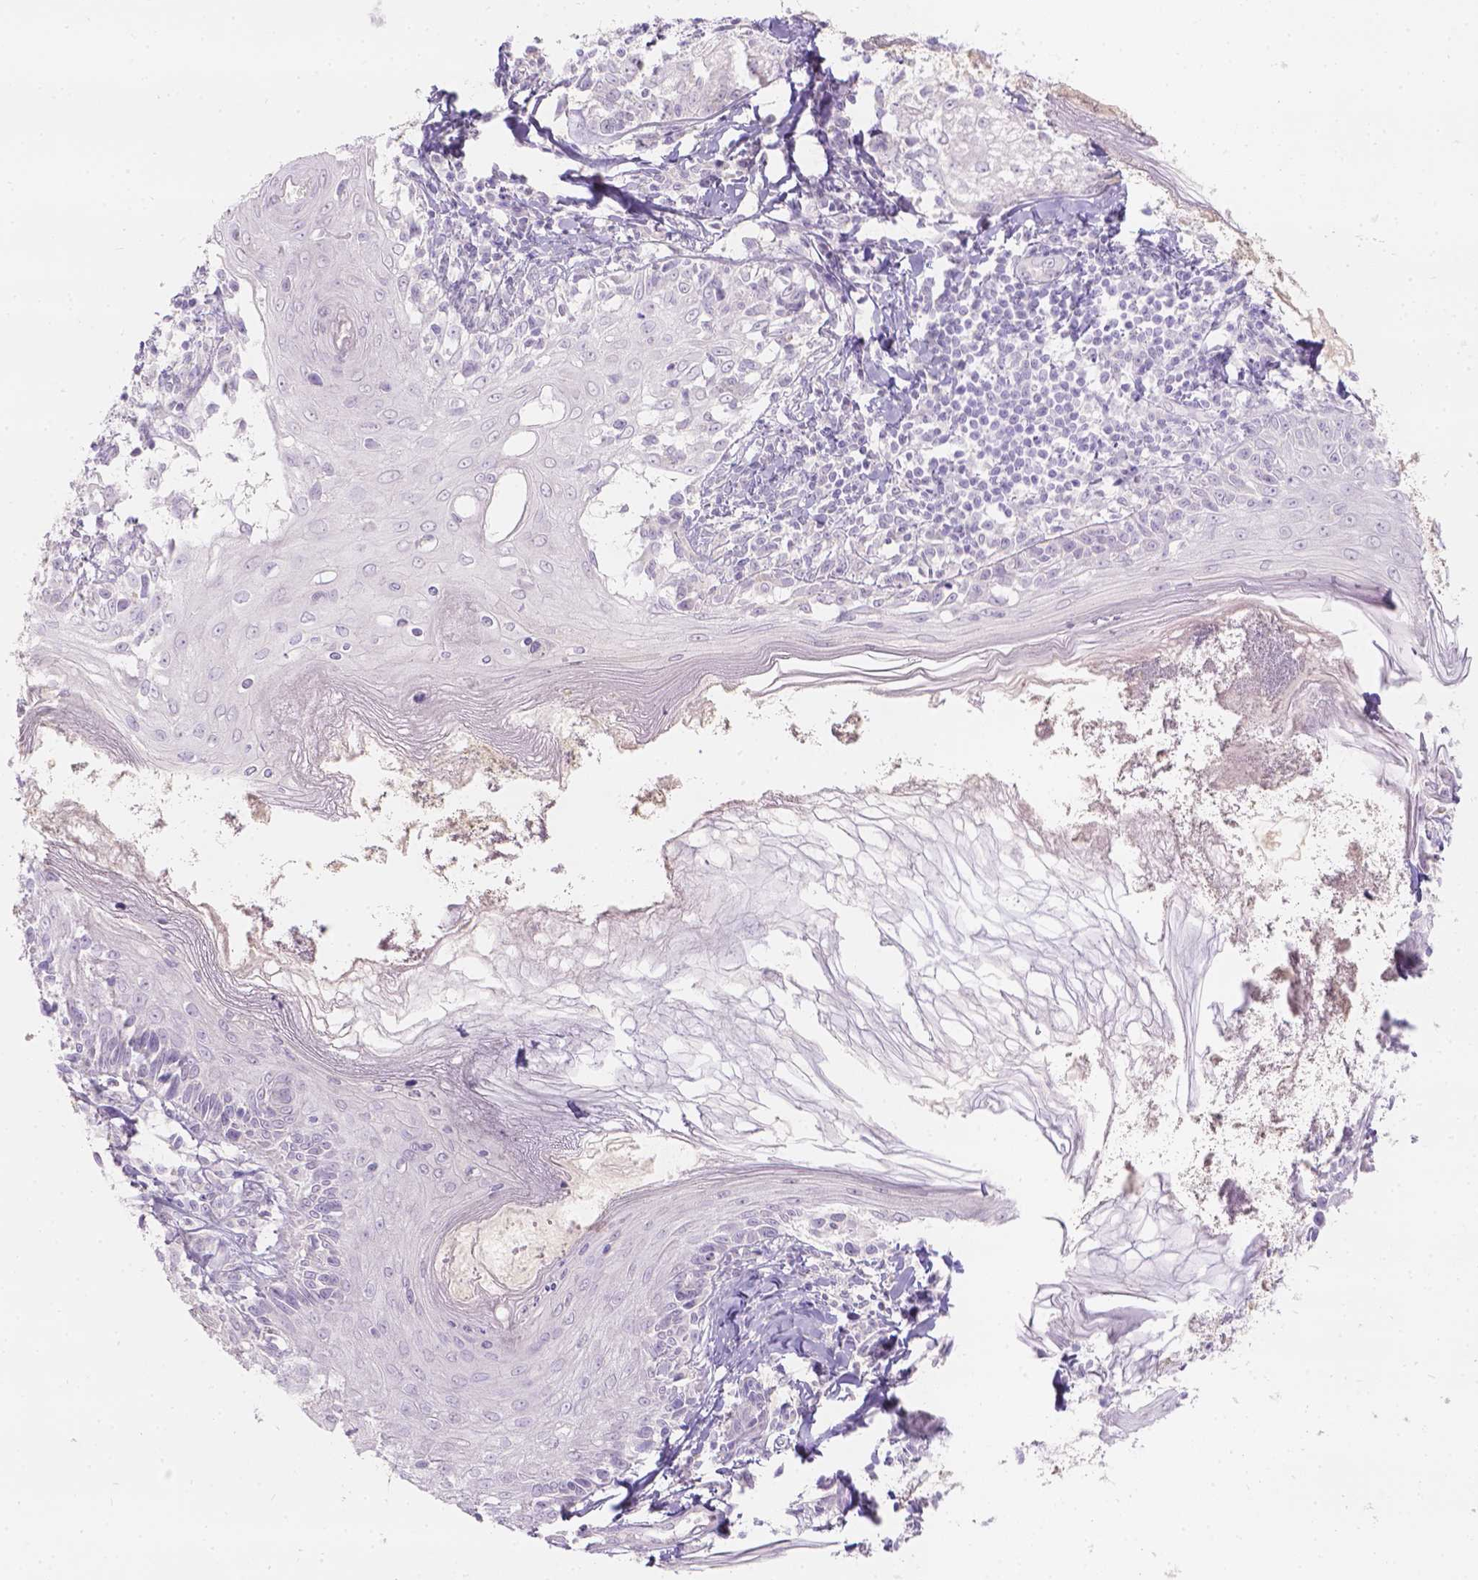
{"staining": {"intensity": "negative", "quantity": "none", "location": "none"}, "tissue": "melanoma", "cell_type": "Tumor cells", "image_type": "cancer", "snomed": [{"axis": "morphology", "description": "Malignant melanoma, NOS"}, {"axis": "topography", "description": "Skin"}], "caption": "Tumor cells show no significant expression in melanoma.", "gene": "HTN3", "patient": {"sex": "female", "age": 86}}